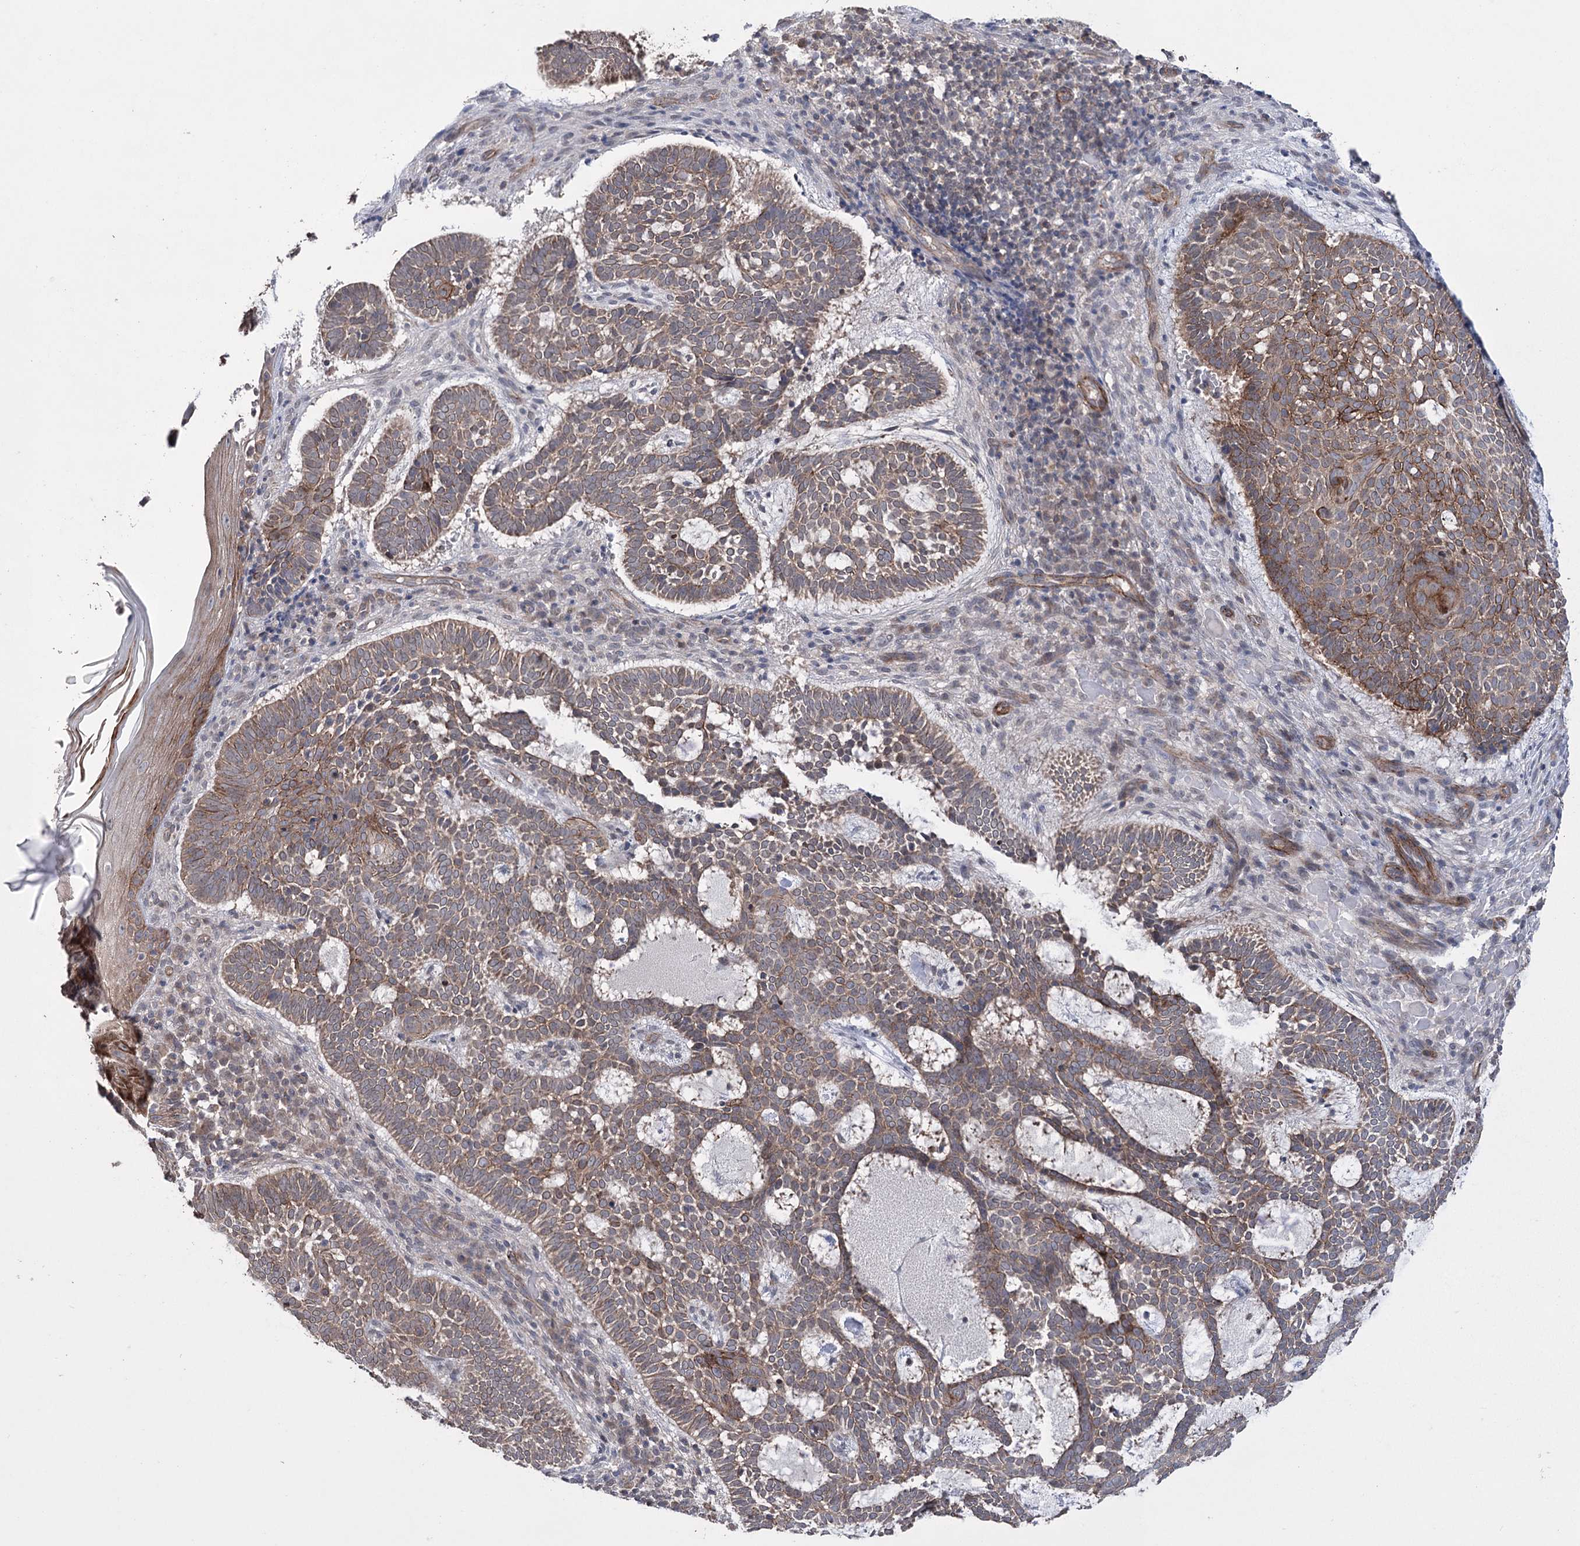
{"staining": {"intensity": "moderate", "quantity": ">75%", "location": "cytoplasmic/membranous"}, "tissue": "skin cancer", "cell_type": "Tumor cells", "image_type": "cancer", "snomed": [{"axis": "morphology", "description": "Basal cell carcinoma"}, {"axis": "topography", "description": "Skin"}], "caption": "Immunohistochemical staining of human basal cell carcinoma (skin) demonstrates moderate cytoplasmic/membranous protein positivity in approximately >75% of tumor cells.", "gene": "TRIM71", "patient": {"sex": "male", "age": 85}}